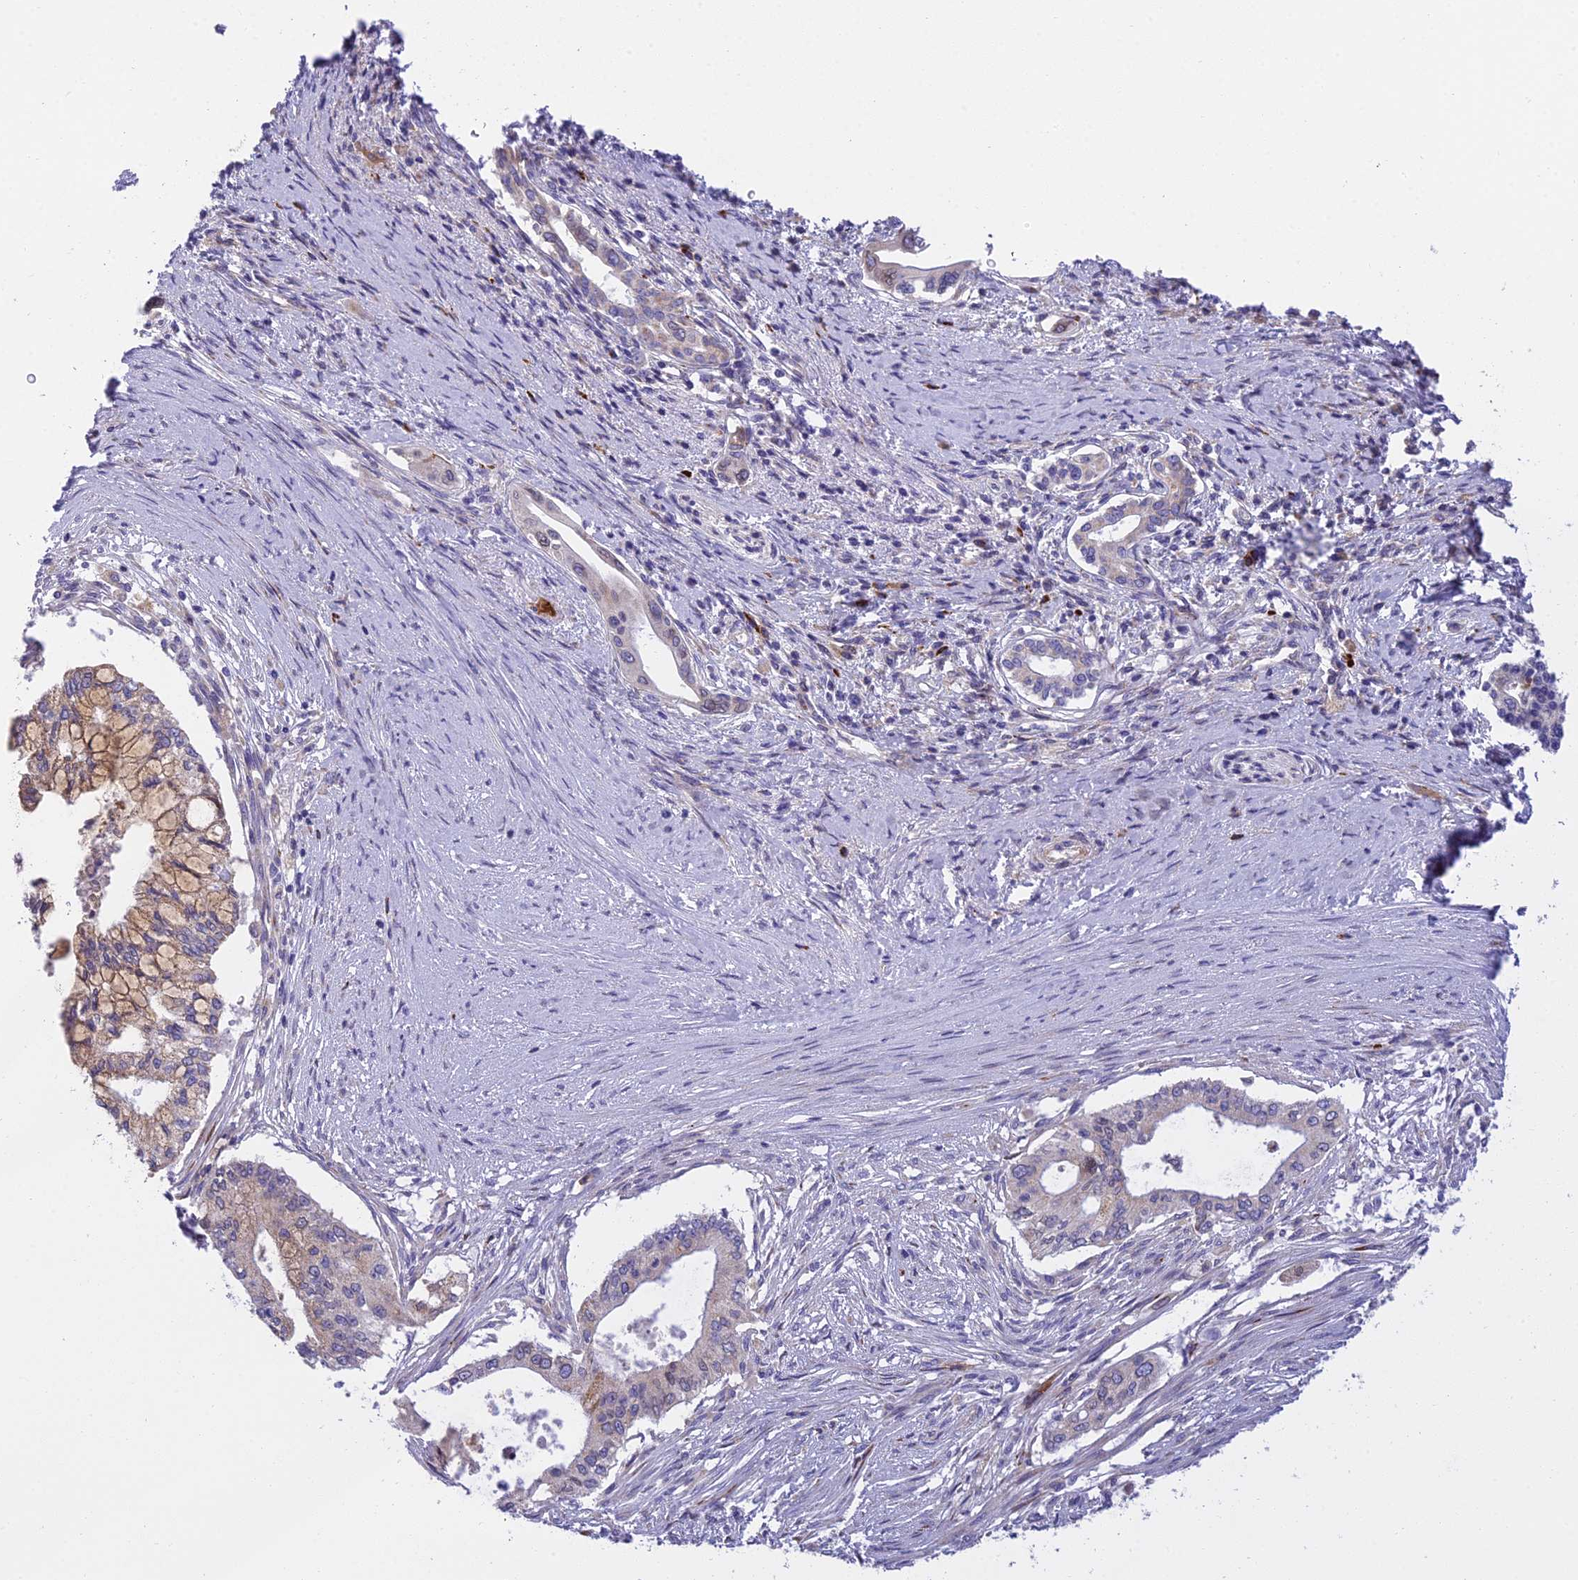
{"staining": {"intensity": "moderate", "quantity": "<25%", "location": "cytoplasmic/membranous"}, "tissue": "pancreatic cancer", "cell_type": "Tumor cells", "image_type": "cancer", "snomed": [{"axis": "morphology", "description": "Adenocarcinoma, NOS"}, {"axis": "topography", "description": "Pancreas"}], "caption": "Immunohistochemistry (IHC) of pancreatic cancer shows low levels of moderate cytoplasmic/membranous expression in approximately <25% of tumor cells. (brown staining indicates protein expression, while blue staining denotes nuclei).", "gene": "CLCN7", "patient": {"sex": "male", "age": 46}}